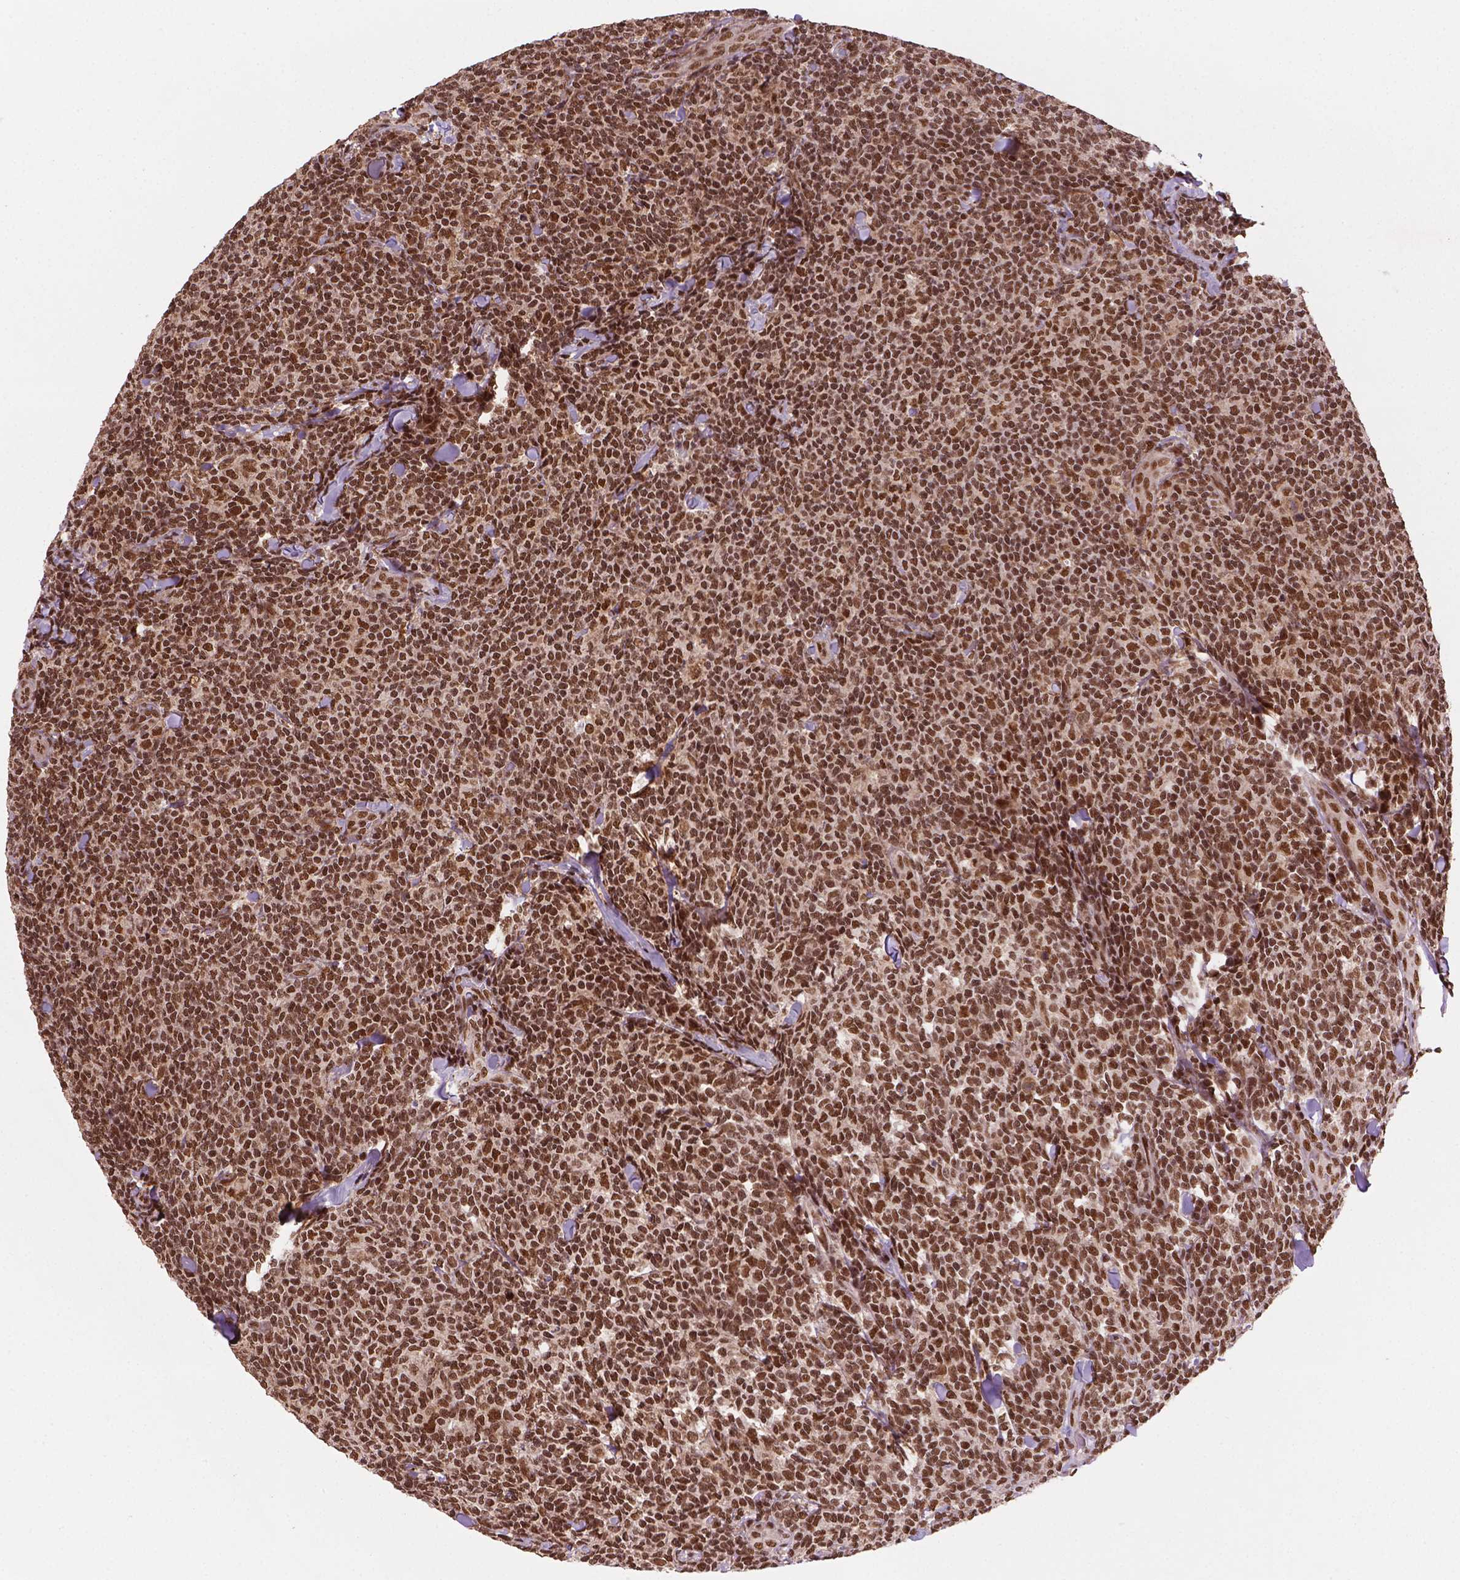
{"staining": {"intensity": "strong", "quantity": ">75%", "location": "nuclear"}, "tissue": "lymphoma", "cell_type": "Tumor cells", "image_type": "cancer", "snomed": [{"axis": "morphology", "description": "Malignant lymphoma, non-Hodgkin's type, Low grade"}, {"axis": "topography", "description": "Lymph node"}], "caption": "This is an image of IHC staining of malignant lymphoma, non-Hodgkin's type (low-grade), which shows strong staining in the nuclear of tumor cells.", "gene": "SIRT6", "patient": {"sex": "female", "age": 56}}